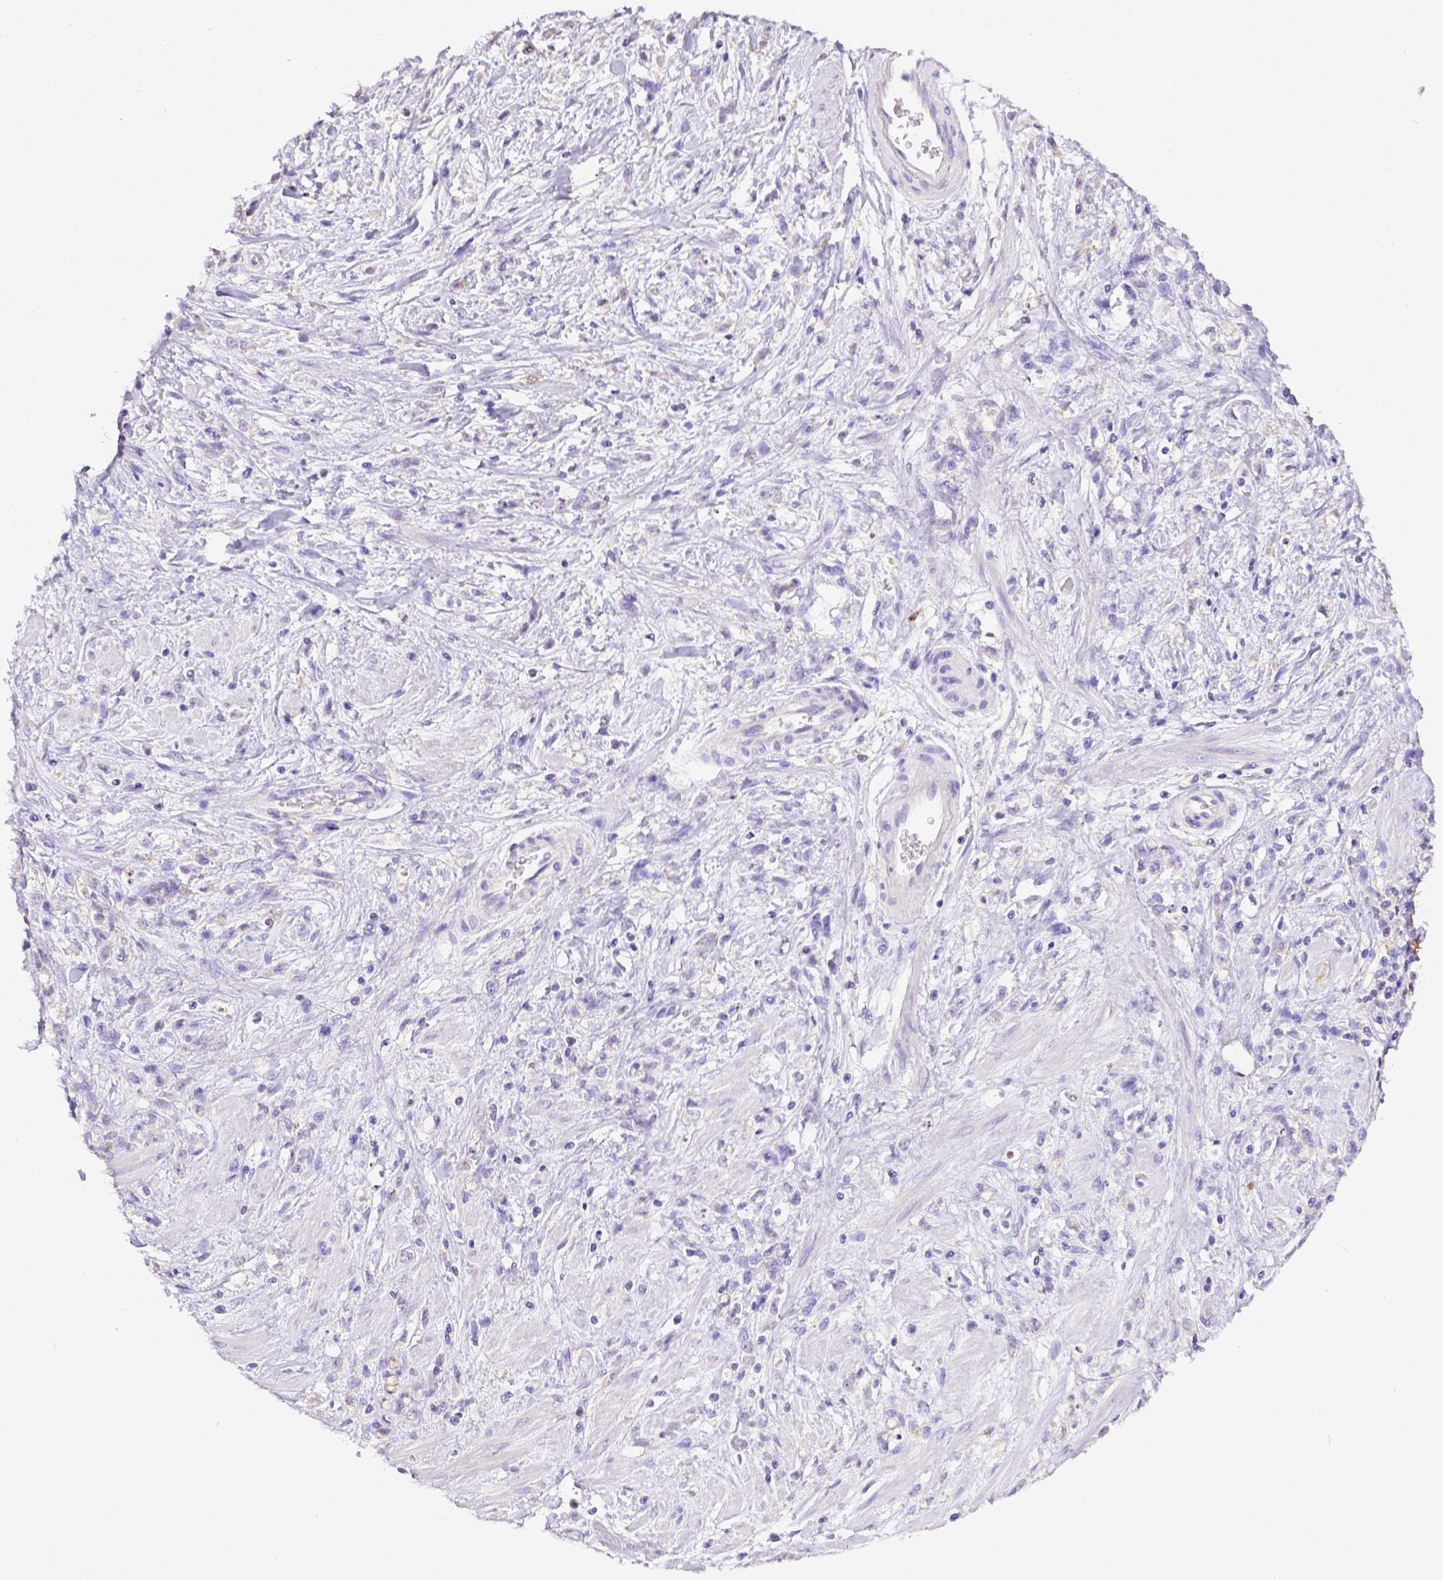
{"staining": {"intensity": "negative", "quantity": "none", "location": "none"}, "tissue": "stomach cancer", "cell_type": "Tumor cells", "image_type": "cancer", "snomed": [{"axis": "morphology", "description": "Adenocarcinoma, NOS"}, {"axis": "topography", "description": "Stomach"}], "caption": "DAB (3,3'-diaminobenzidine) immunohistochemical staining of stomach cancer shows no significant positivity in tumor cells.", "gene": "CD40", "patient": {"sex": "female", "age": 60}}